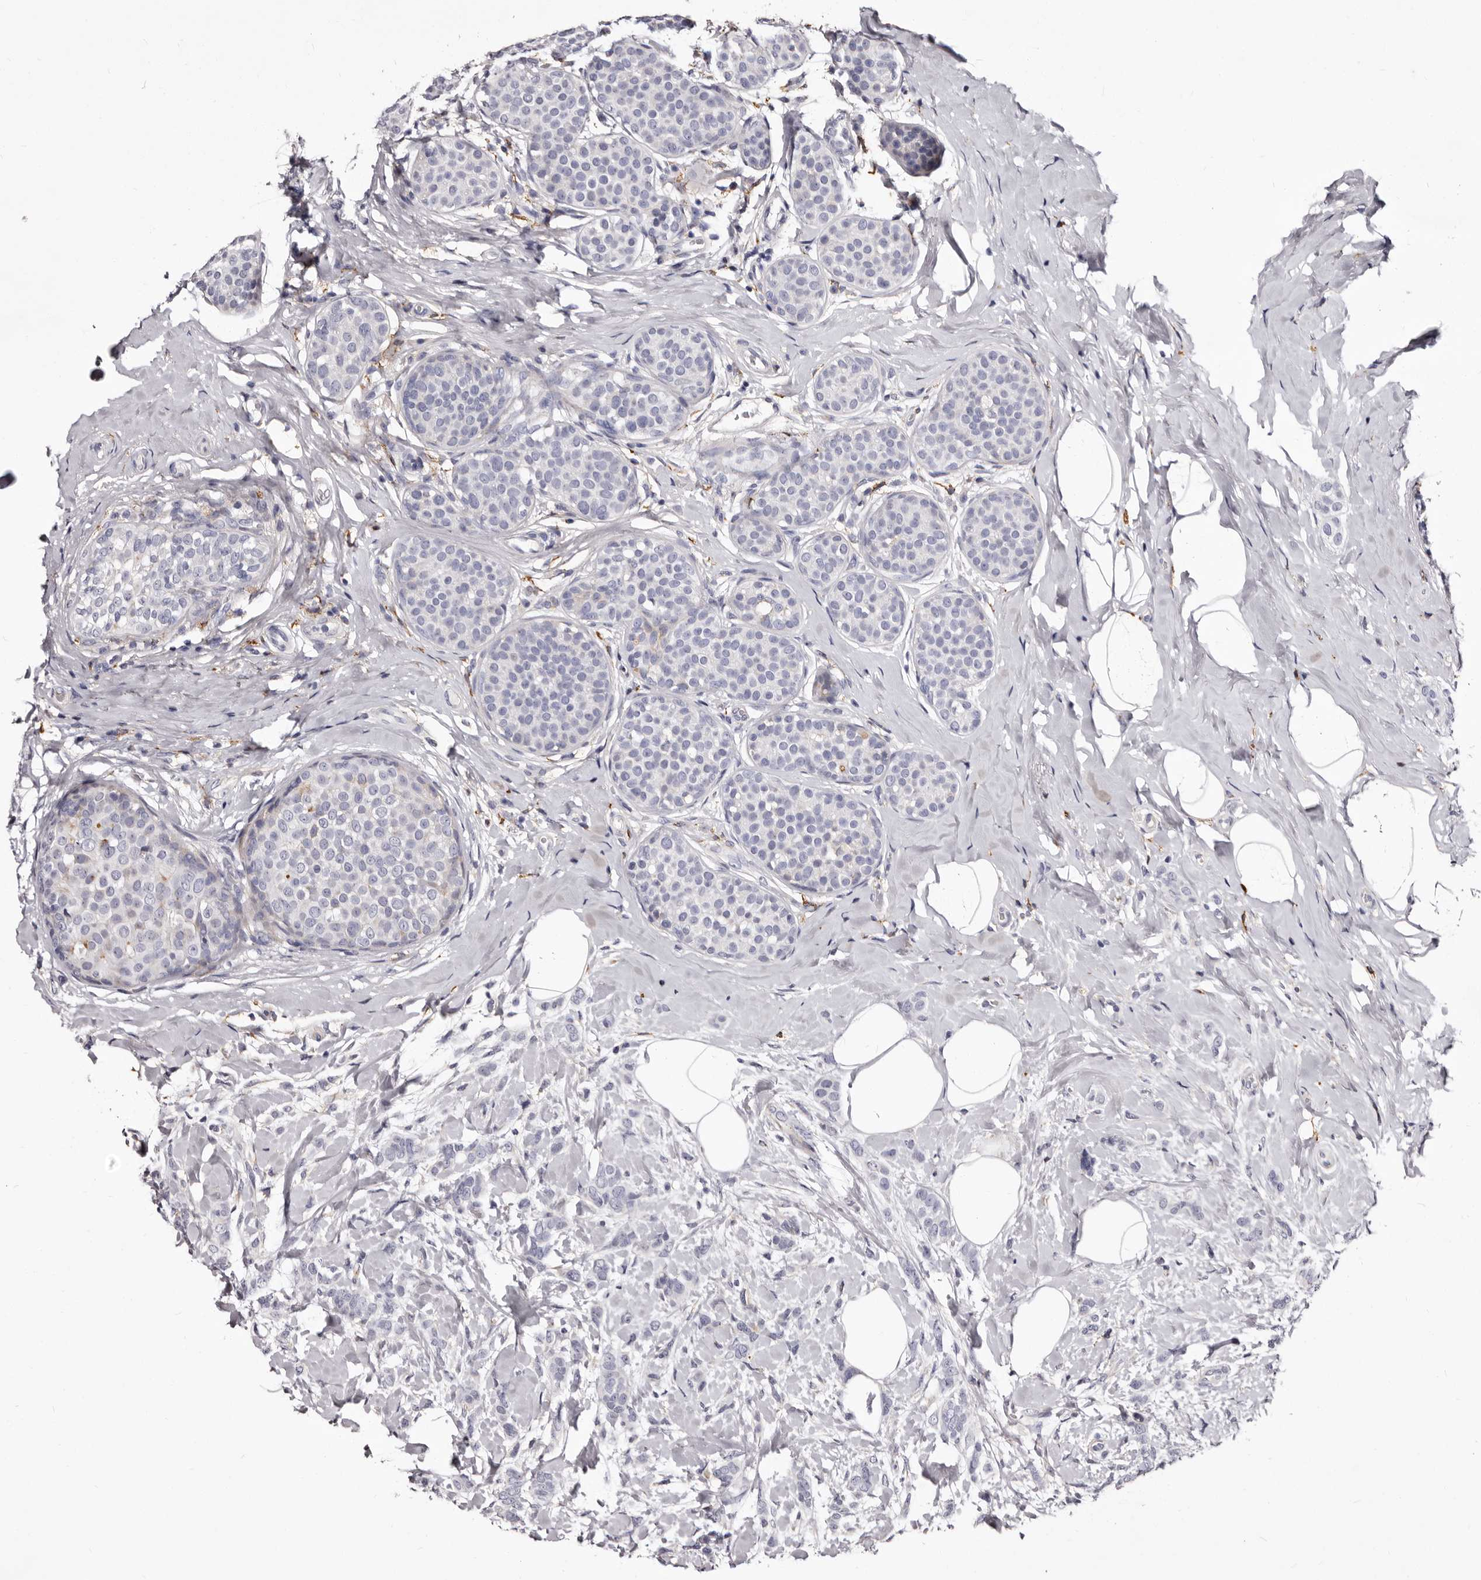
{"staining": {"intensity": "negative", "quantity": "none", "location": "none"}, "tissue": "breast cancer", "cell_type": "Tumor cells", "image_type": "cancer", "snomed": [{"axis": "morphology", "description": "Lobular carcinoma, in situ"}, {"axis": "morphology", "description": "Lobular carcinoma"}, {"axis": "topography", "description": "Breast"}], "caption": "A histopathology image of human breast lobular carcinoma in situ is negative for staining in tumor cells.", "gene": "AUNIP", "patient": {"sex": "female", "age": 41}}